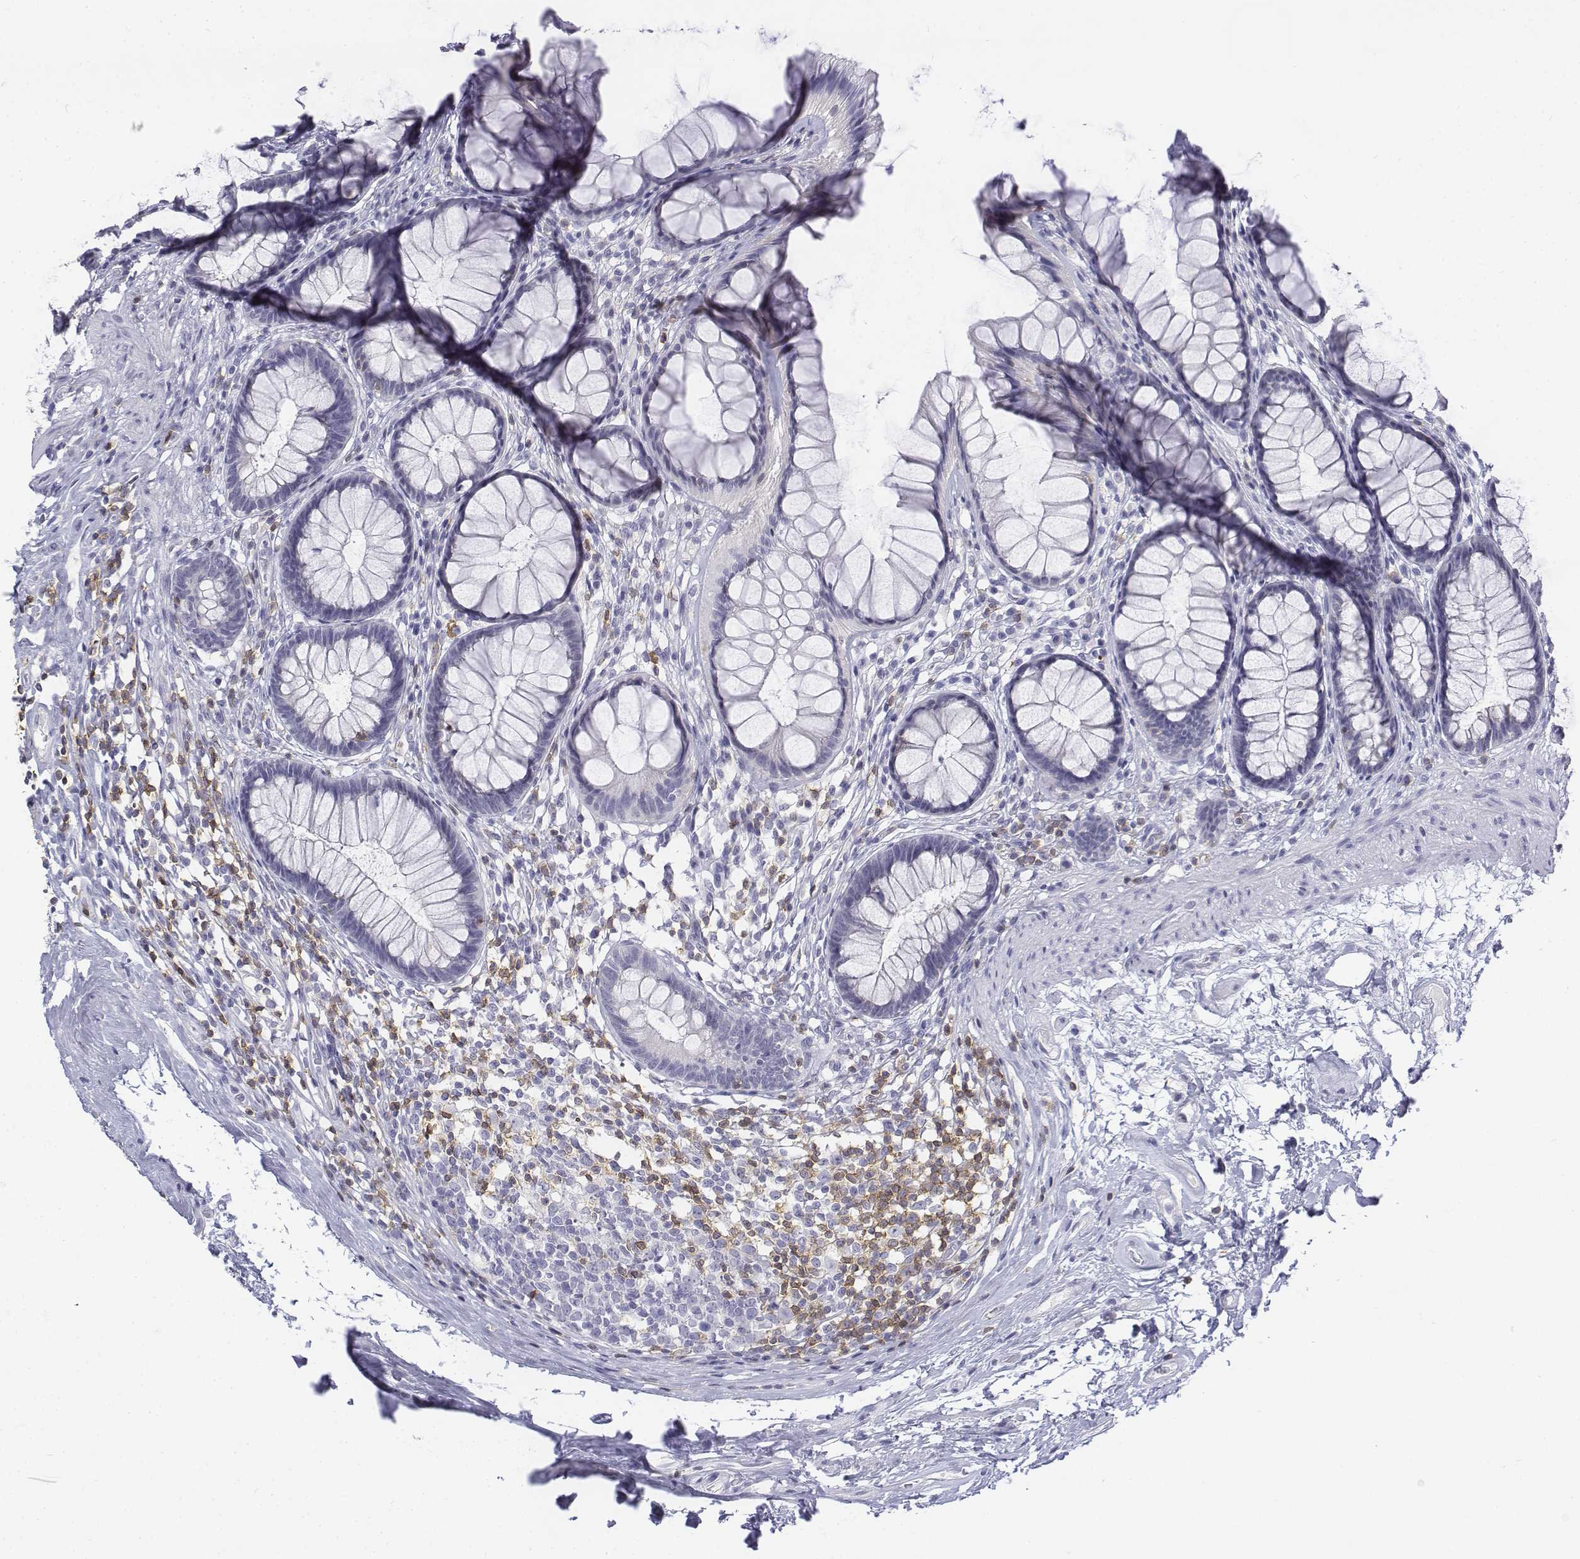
{"staining": {"intensity": "negative", "quantity": "none", "location": "none"}, "tissue": "rectum", "cell_type": "Glandular cells", "image_type": "normal", "snomed": [{"axis": "morphology", "description": "Normal tissue, NOS"}, {"axis": "topography", "description": "Rectum"}], "caption": "DAB immunohistochemical staining of unremarkable rectum demonstrates no significant positivity in glandular cells.", "gene": "CD3E", "patient": {"sex": "male", "age": 72}}